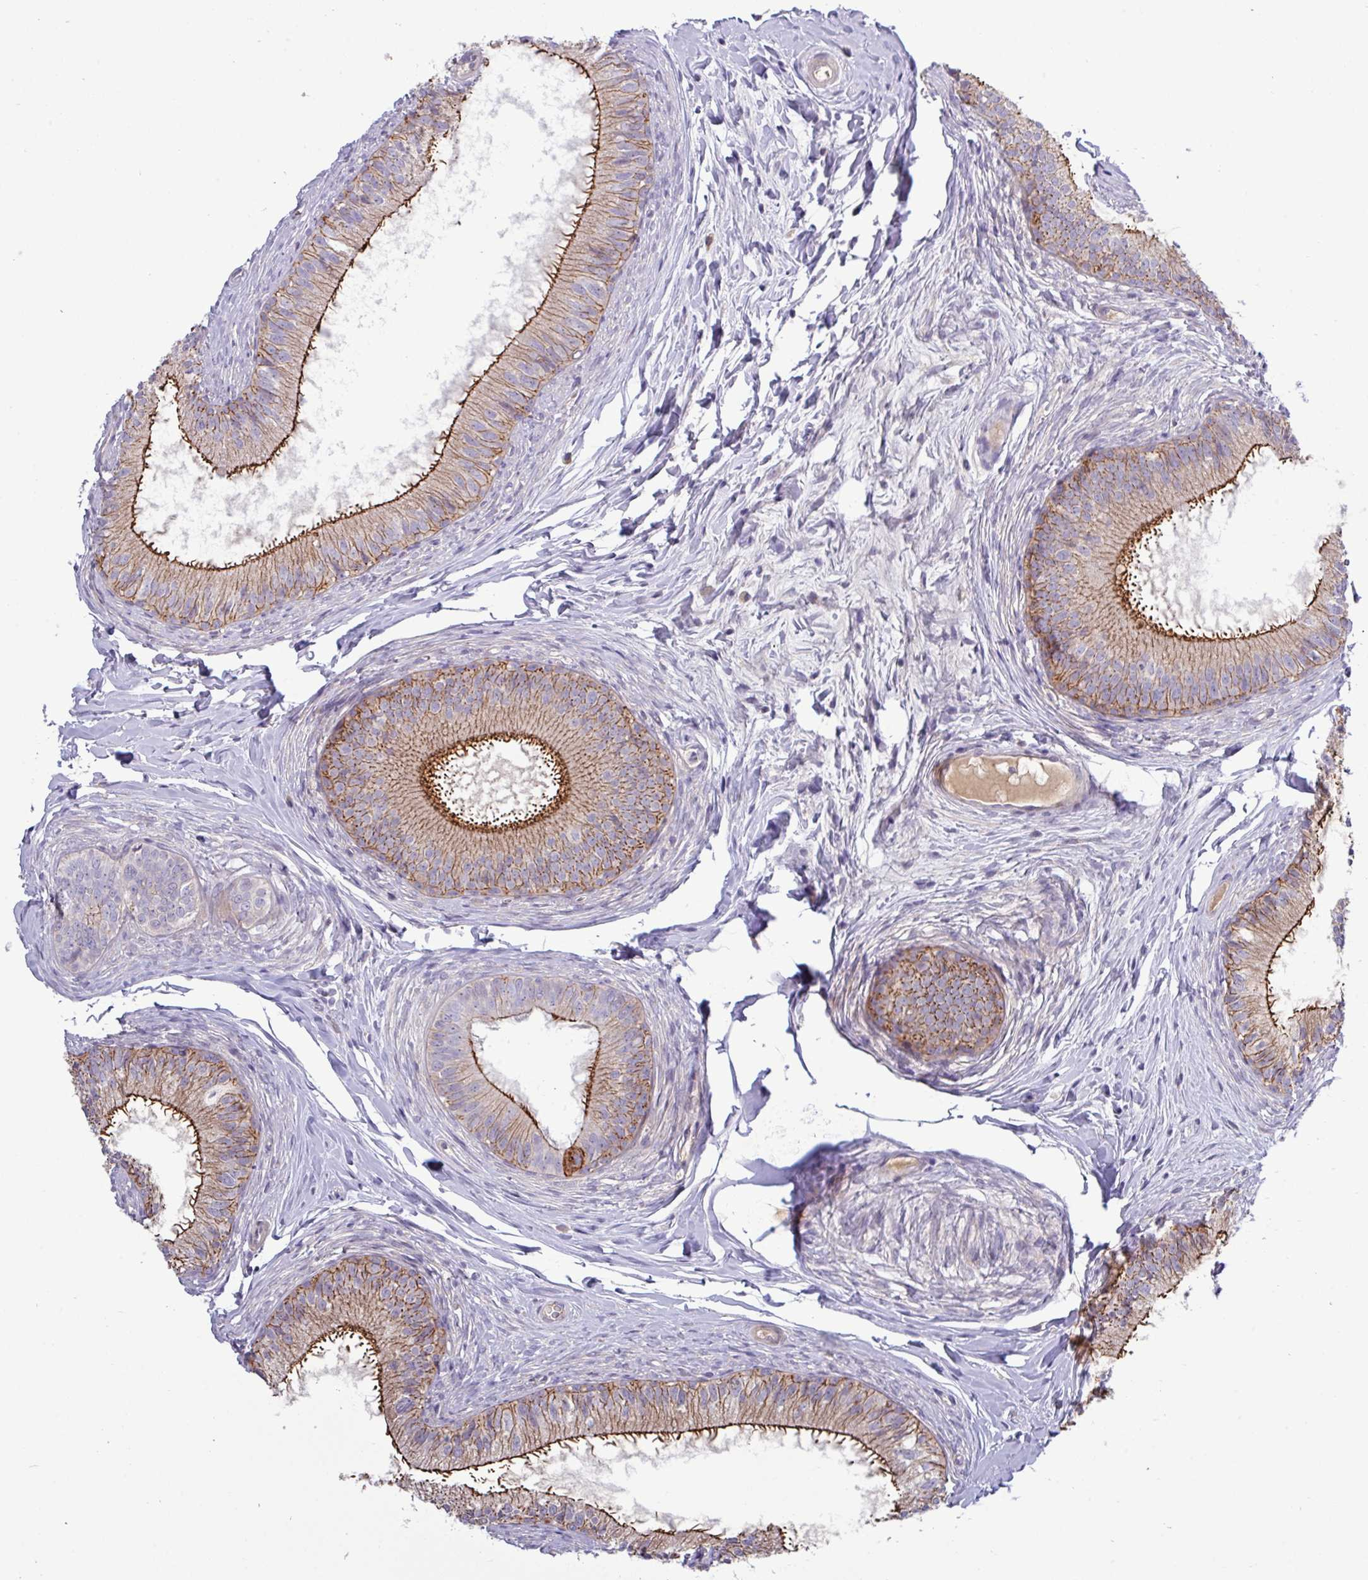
{"staining": {"intensity": "moderate", "quantity": "25%-75%", "location": "cytoplasmic/membranous"}, "tissue": "epididymis", "cell_type": "Glandular cells", "image_type": "normal", "snomed": [{"axis": "morphology", "description": "Normal tissue, NOS"}, {"axis": "topography", "description": "Epididymis"}], "caption": "Approximately 25%-75% of glandular cells in benign epididymis exhibit moderate cytoplasmic/membranous protein positivity as visualized by brown immunohistochemical staining.", "gene": "TNFSF12", "patient": {"sex": "male", "age": 25}}